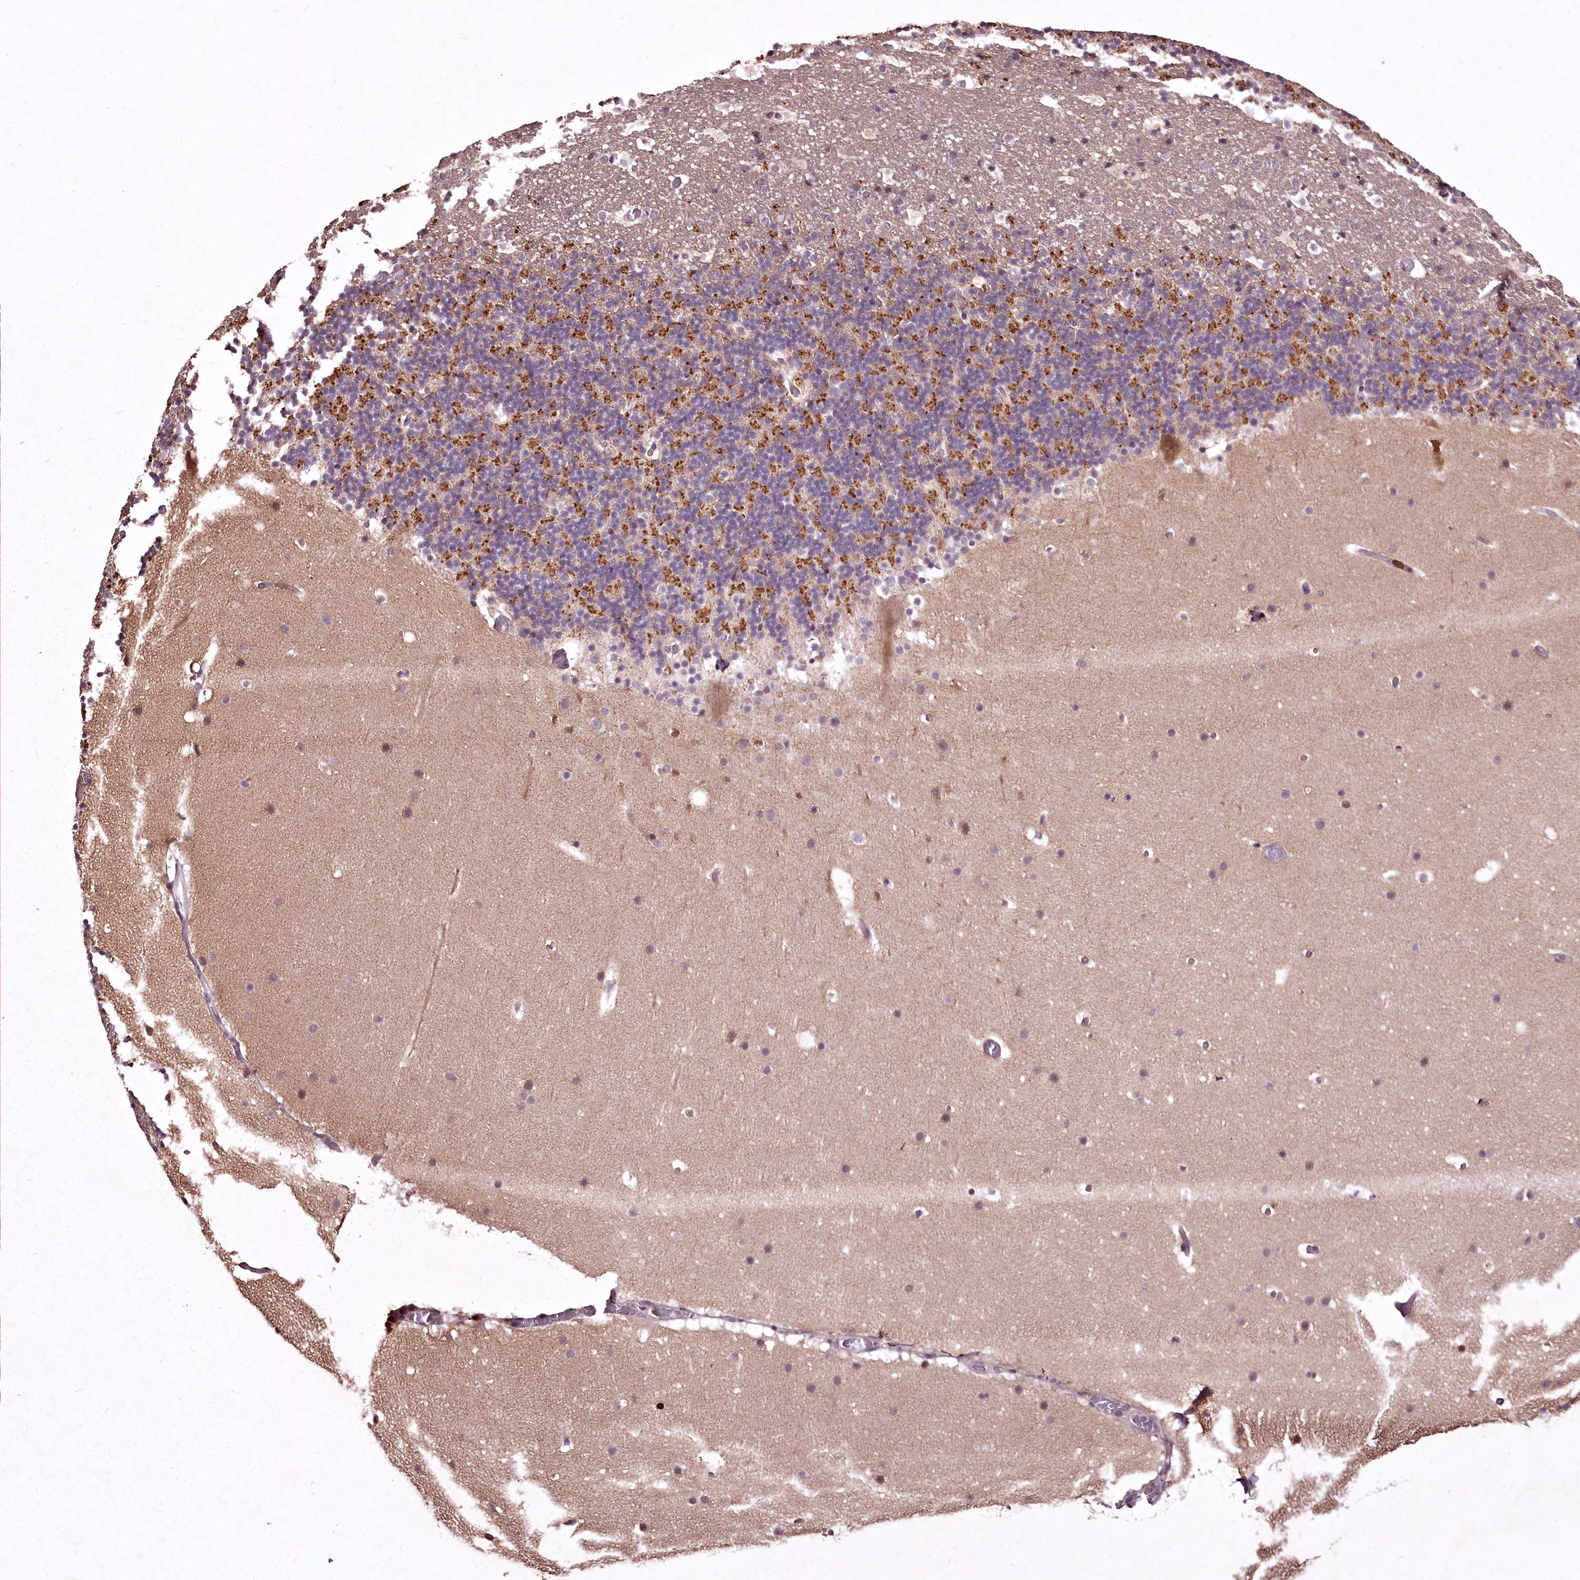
{"staining": {"intensity": "moderate", "quantity": "25%-75%", "location": "cytoplasmic/membranous"}, "tissue": "cerebellum", "cell_type": "Cells in granular layer", "image_type": "normal", "snomed": [{"axis": "morphology", "description": "Normal tissue, NOS"}, {"axis": "topography", "description": "Cerebellum"}], "caption": "Cerebellum stained with a brown dye displays moderate cytoplasmic/membranous positive positivity in about 25%-75% of cells in granular layer.", "gene": "ADRA1D", "patient": {"sex": "male", "age": 57}}